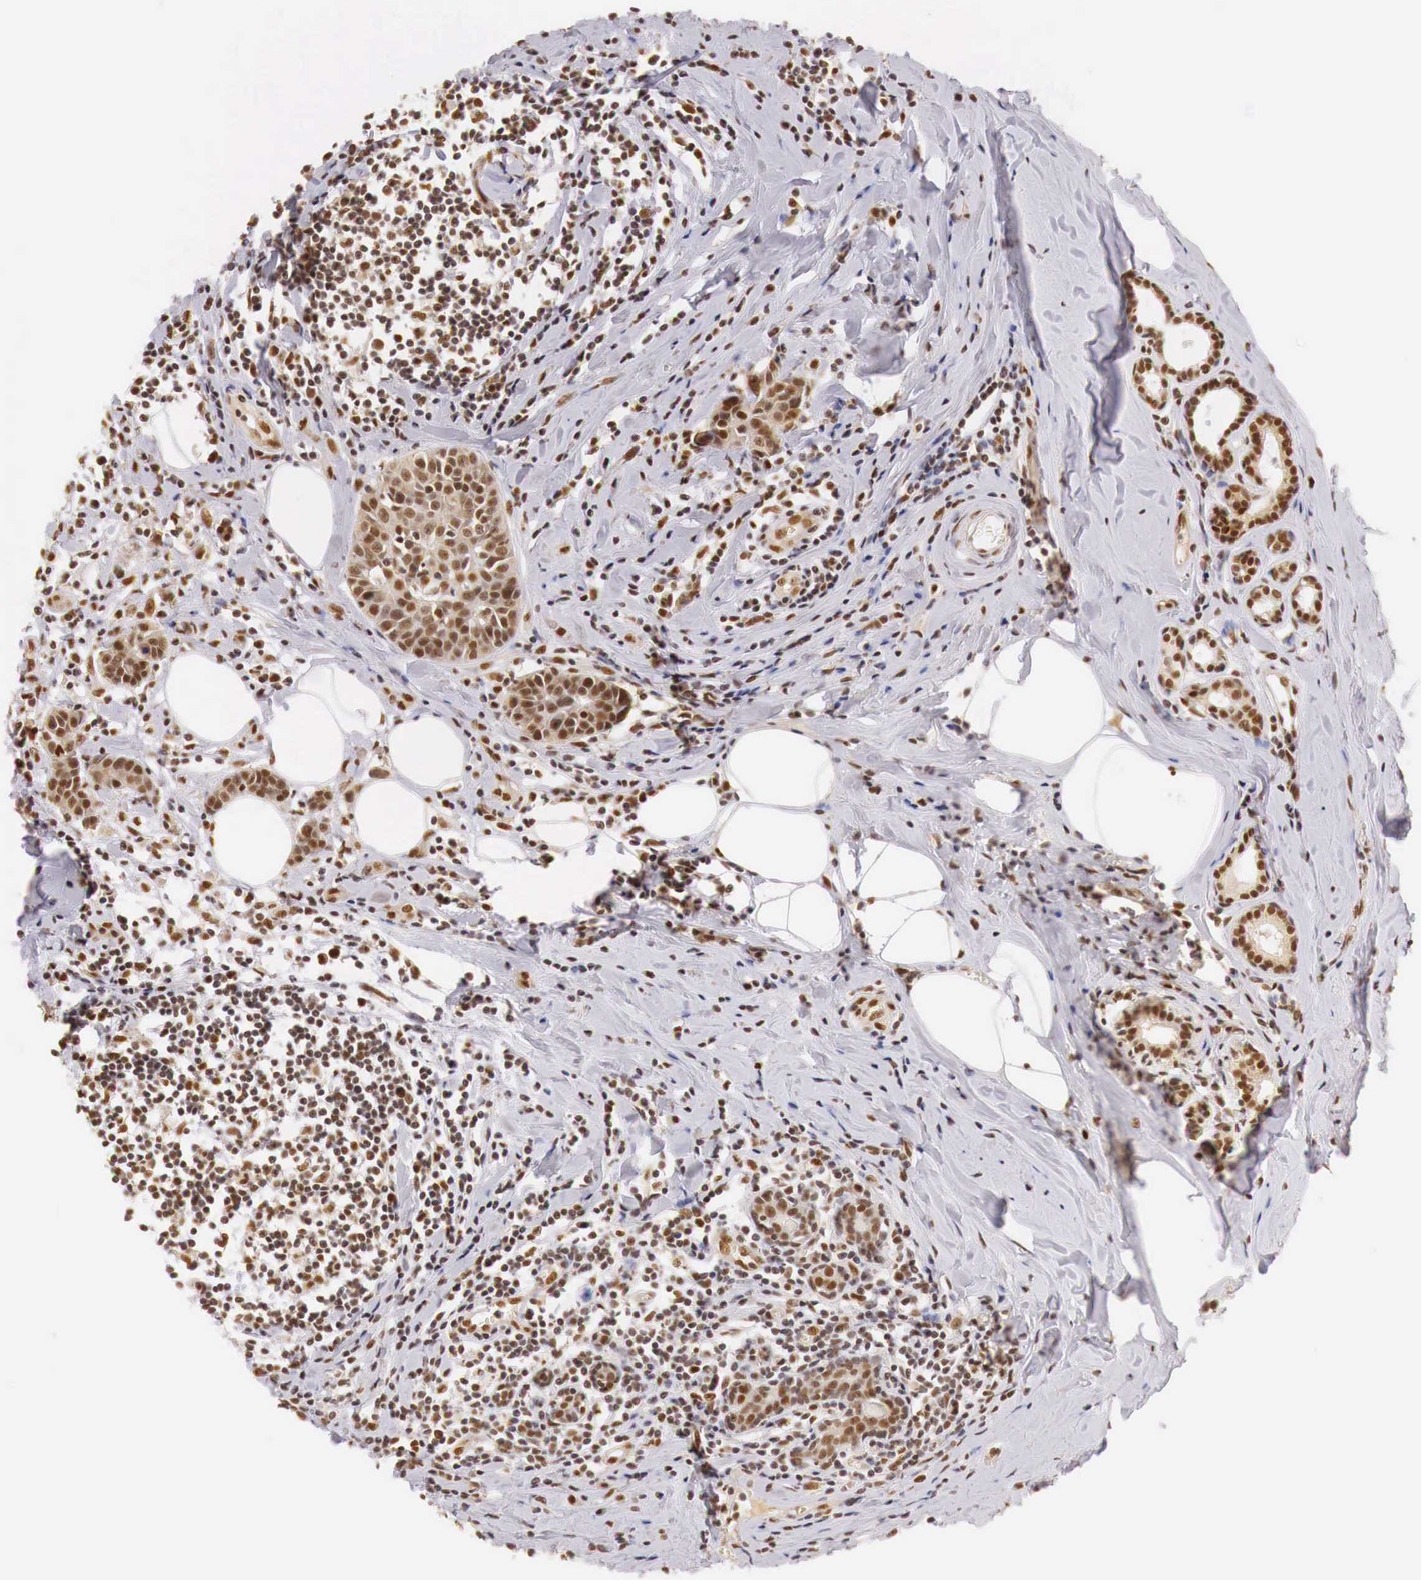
{"staining": {"intensity": "moderate", "quantity": ">75%", "location": "cytoplasmic/membranous,nuclear"}, "tissue": "breast cancer", "cell_type": "Tumor cells", "image_type": "cancer", "snomed": [{"axis": "morphology", "description": "Duct carcinoma"}, {"axis": "topography", "description": "Breast"}], "caption": "IHC of breast invasive ductal carcinoma reveals medium levels of moderate cytoplasmic/membranous and nuclear staining in approximately >75% of tumor cells. (DAB (3,3'-diaminobenzidine) IHC with brightfield microscopy, high magnification).", "gene": "GPKOW", "patient": {"sex": "female", "age": 55}}